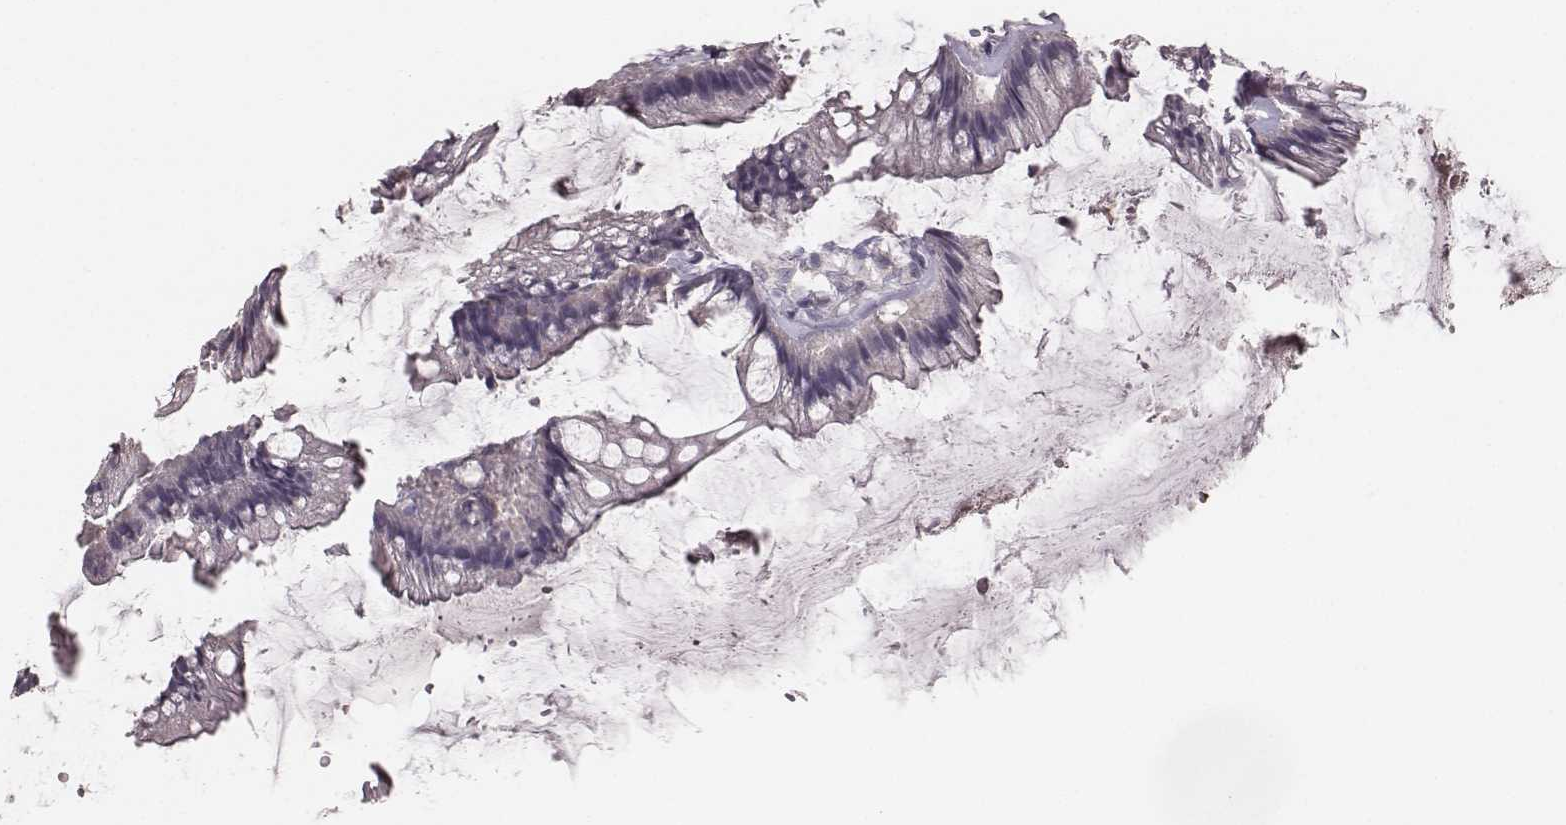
{"staining": {"intensity": "negative", "quantity": "none", "location": "none"}, "tissue": "rectum", "cell_type": "Glandular cells", "image_type": "normal", "snomed": [{"axis": "morphology", "description": "Normal tissue, NOS"}, {"axis": "topography", "description": "Rectum"}], "caption": "The immunohistochemistry (IHC) photomicrograph has no significant positivity in glandular cells of rectum. Nuclei are stained in blue.", "gene": "LY6K", "patient": {"sex": "female", "age": 62}}